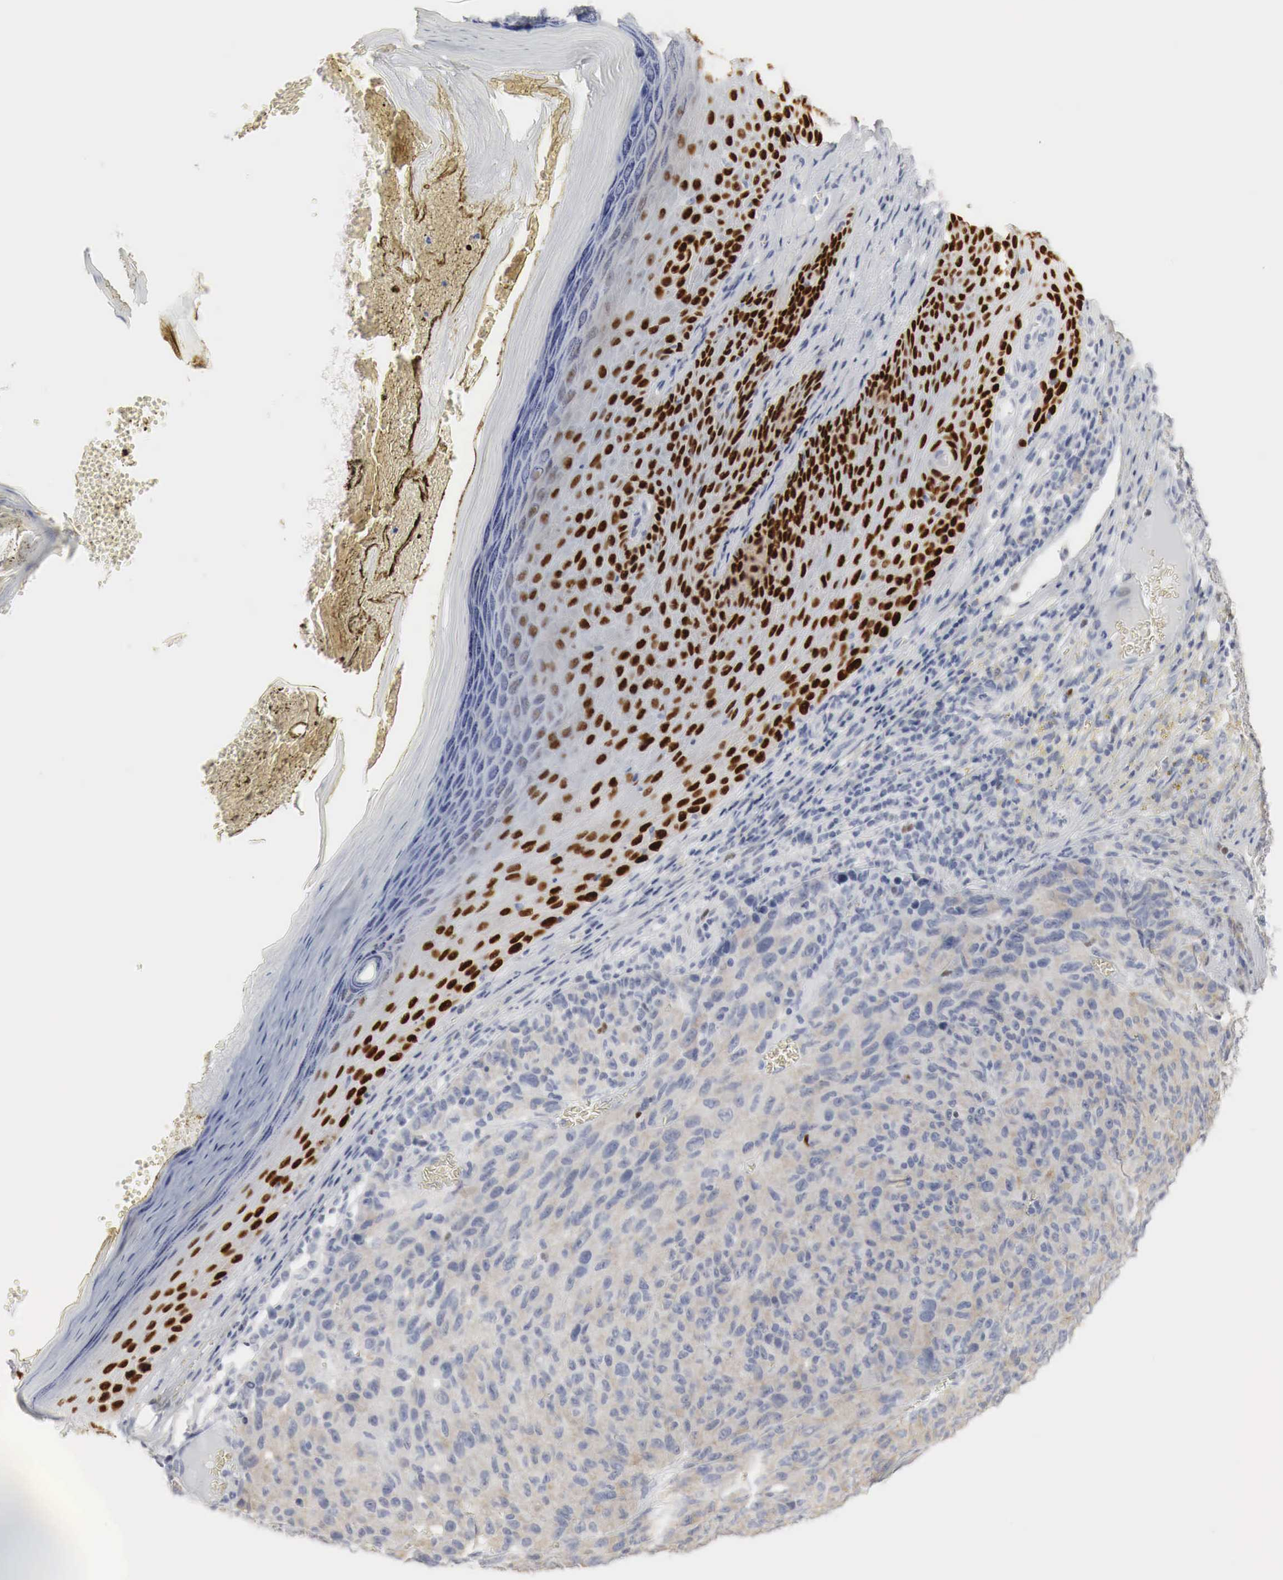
{"staining": {"intensity": "weak", "quantity": "25%-75%", "location": "cytoplasmic/membranous"}, "tissue": "melanoma", "cell_type": "Tumor cells", "image_type": "cancer", "snomed": [{"axis": "morphology", "description": "Malignant melanoma, NOS"}, {"axis": "topography", "description": "Skin"}], "caption": "Malignant melanoma stained with a brown dye shows weak cytoplasmic/membranous positive expression in approximately 25%-75% of tumor cells.", "gene": "TP63", "patient": {"sex": "male", "age": 76}}